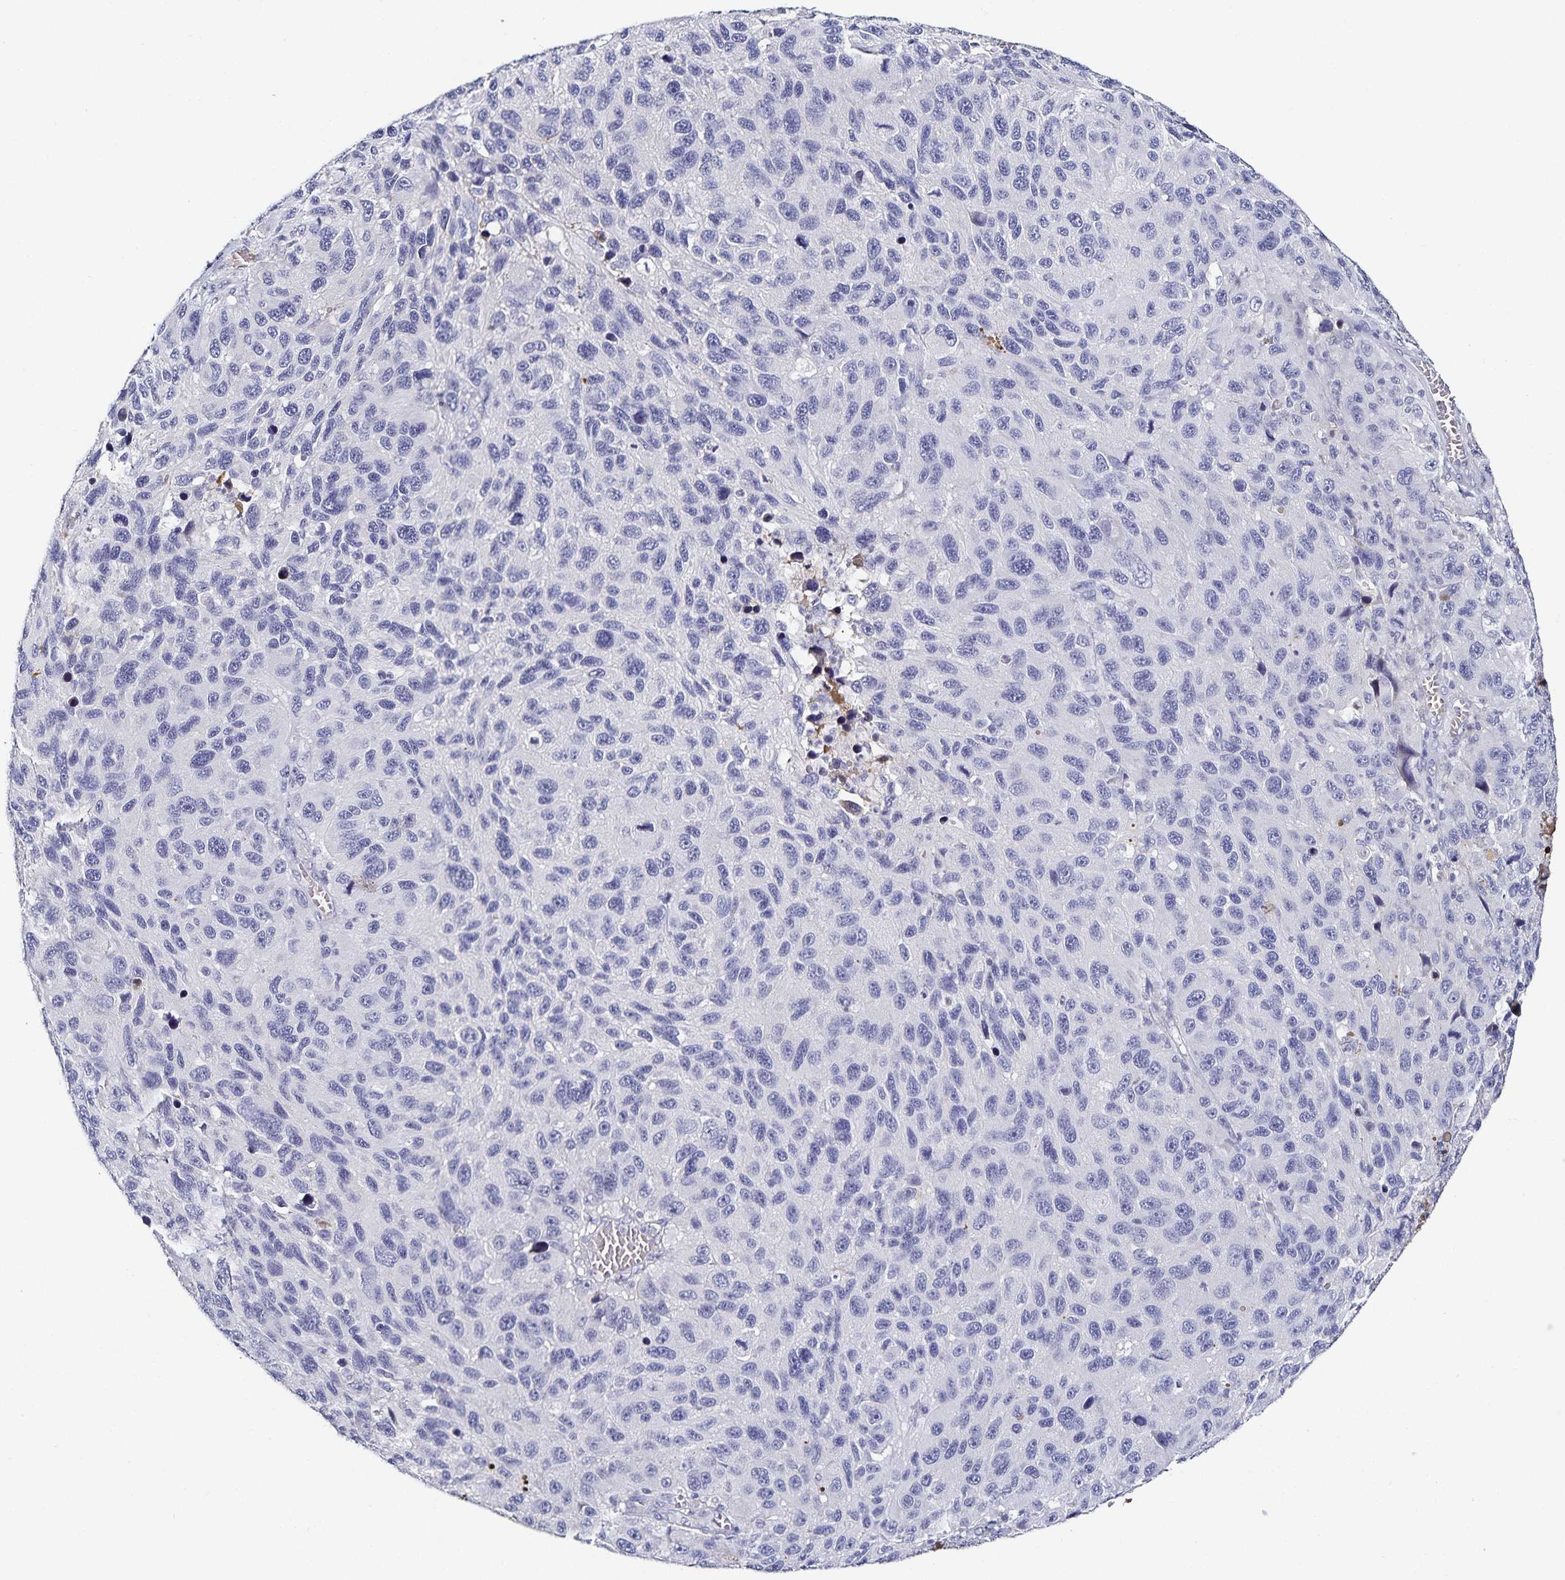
{"staining": {"intensity": "negative", "quantity": "none", "location": "none"}, "tissue": "melanoma", "cell_type": "Tumor cells", "image_type": "cancer", "snomed": [{"axis": "morphology", "description": "Malignant melanoma, NOS"}, {"axis": "topography", "description": "Skin"}], "caption": "Immunohistochemistry (IHC) of malignant melanoma shows no expression in tumor cells.", "gene": "TTR", "patient": {"sex": "male", "age": 53}}